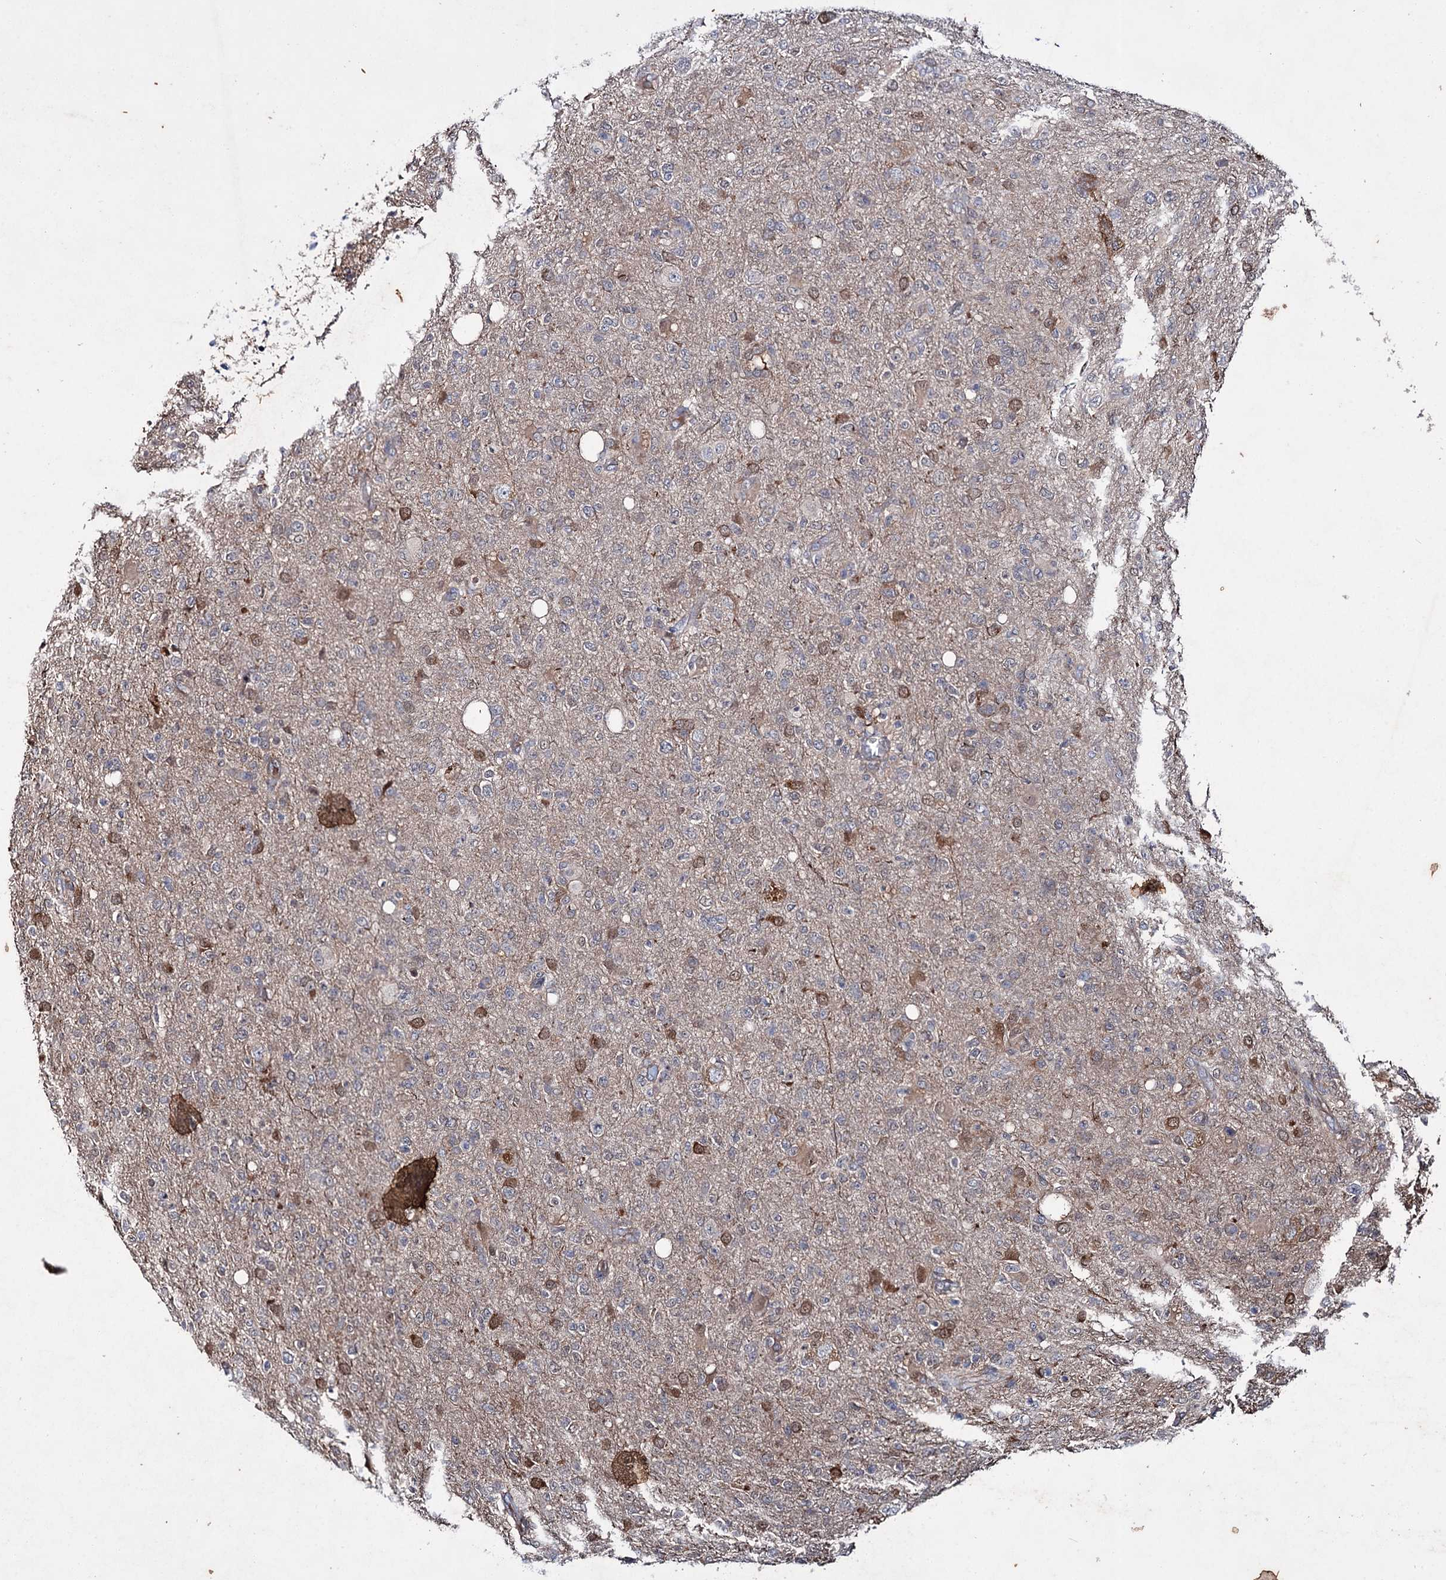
{"staining": {"intensity": "moderate", "quantity": "<25%", "location": "cytoplasmic/membranous,nuclear"}, "tissue": "glioma", "cell_type": "Tumor cells", "image_type": "cancer", "snomed": [{"axis": "morphology", "description": "Glioma, malignant, High grade"}, {"axis": "topography", "description": "Brain"}], "caption": "High-magnification brightfield microscopy of glioma stained with DAB (brown) and counterstained with hematoxylin (blue). tumor cells exhibit moderate cytoplasmic/membranous and nuclear positivity is present in approximately<25% of cells. The staining was performed using DAB, with brown indicating positive protein expression. Nuclei are stained blue with hematoxylin.", "gene": "PTPN3", "patient": {"sex": "female", "age": 57}}